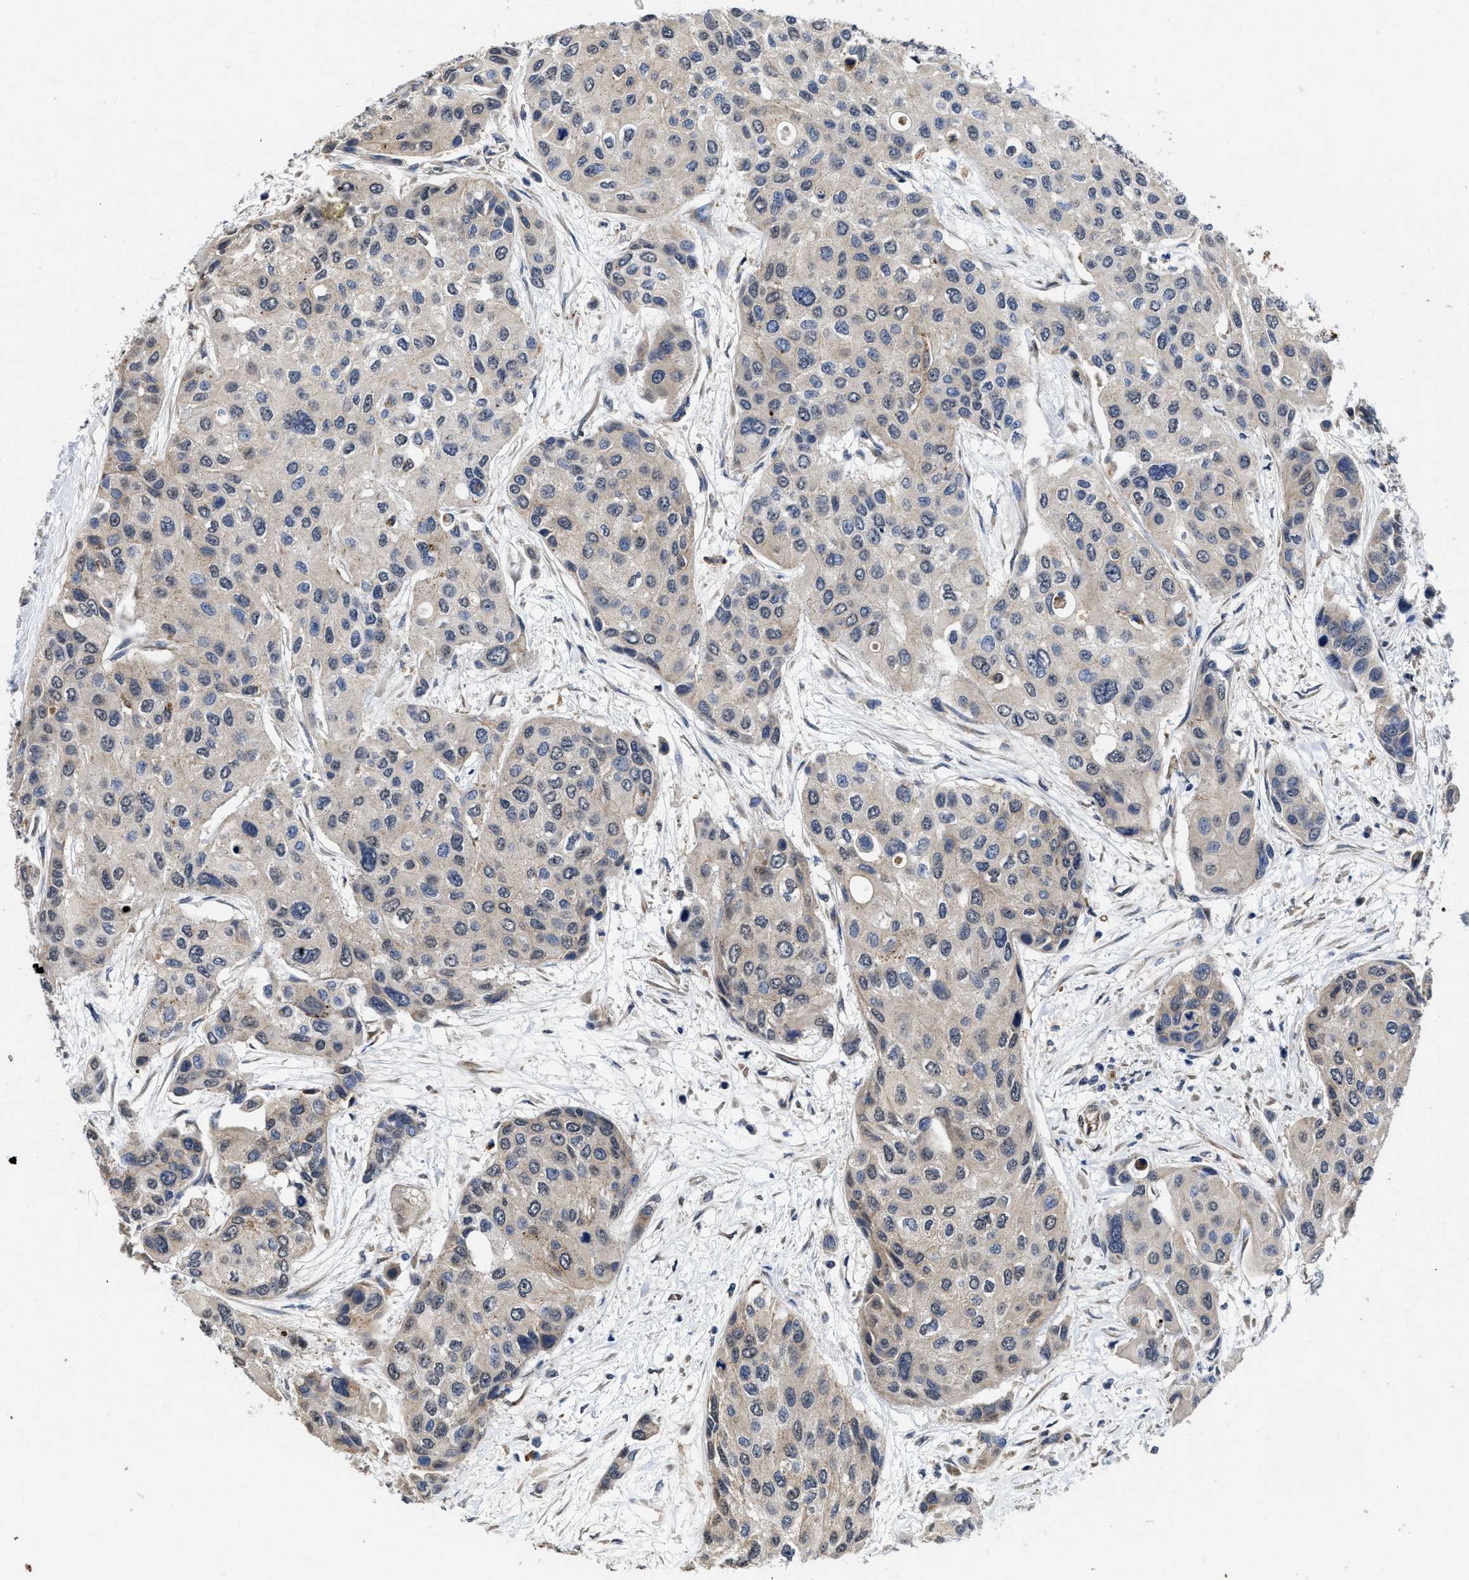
{"staining": {"intensity": "negative", "quantity": "none", "location": "none"}, "tissue": "urothelial cancer", "cell_type": "Tumor cells", "image_type": "cancer", "snomed": [{"axis": "morphology", "description": "Urothelial carcinoma, High grade"}, {"axis": "topography", "description": "Urinary bladder"}], "caption": "This is an IHC micrograph of urothelial carcinoma (high-grade). There is no staining in tumor cells.", "gene": "PKD2", "patient": {"sex": "female", "age": 56}}